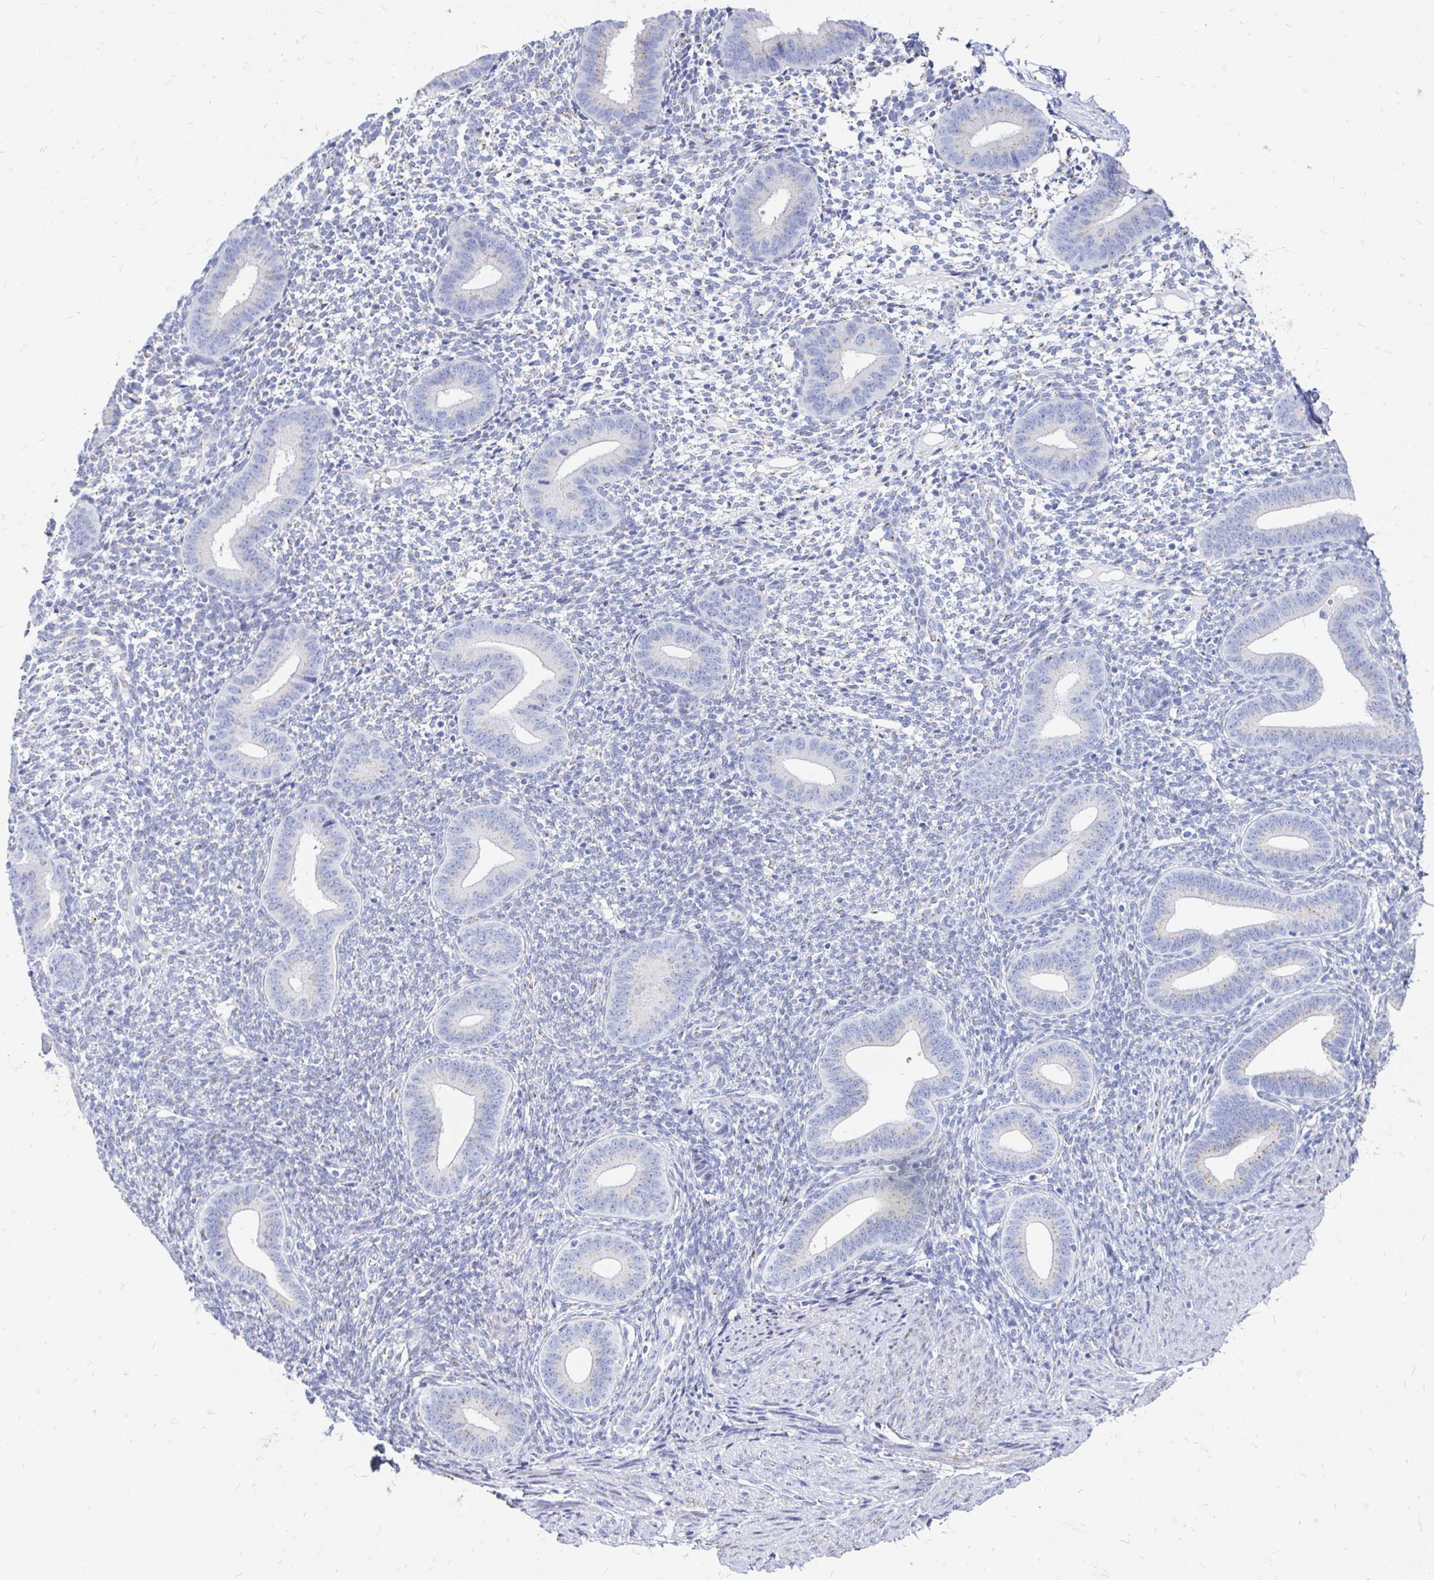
{"staining": {"intensity": "negative", "quantity": "none", "location": "none"}, "tissue": "endometrium", "cell_type": "Cells in endometrial stroma", "image_type": "normal", "snomed": [{"axis": "morphology", "description": "Normal tissue, NOS"}, {"axis": "topography", "description": "Endometrium"}], "caption": "Cells in endometrial stroma show no significant positivity in normal endometrium. The staining was performed using DAB to visualize the protein expression in brown, while the nuclei were stained in blue with hematoxylin (Magnification: 20x).", "gene": "PAGE4", "patient": {"sex": "female", "age": 40}}